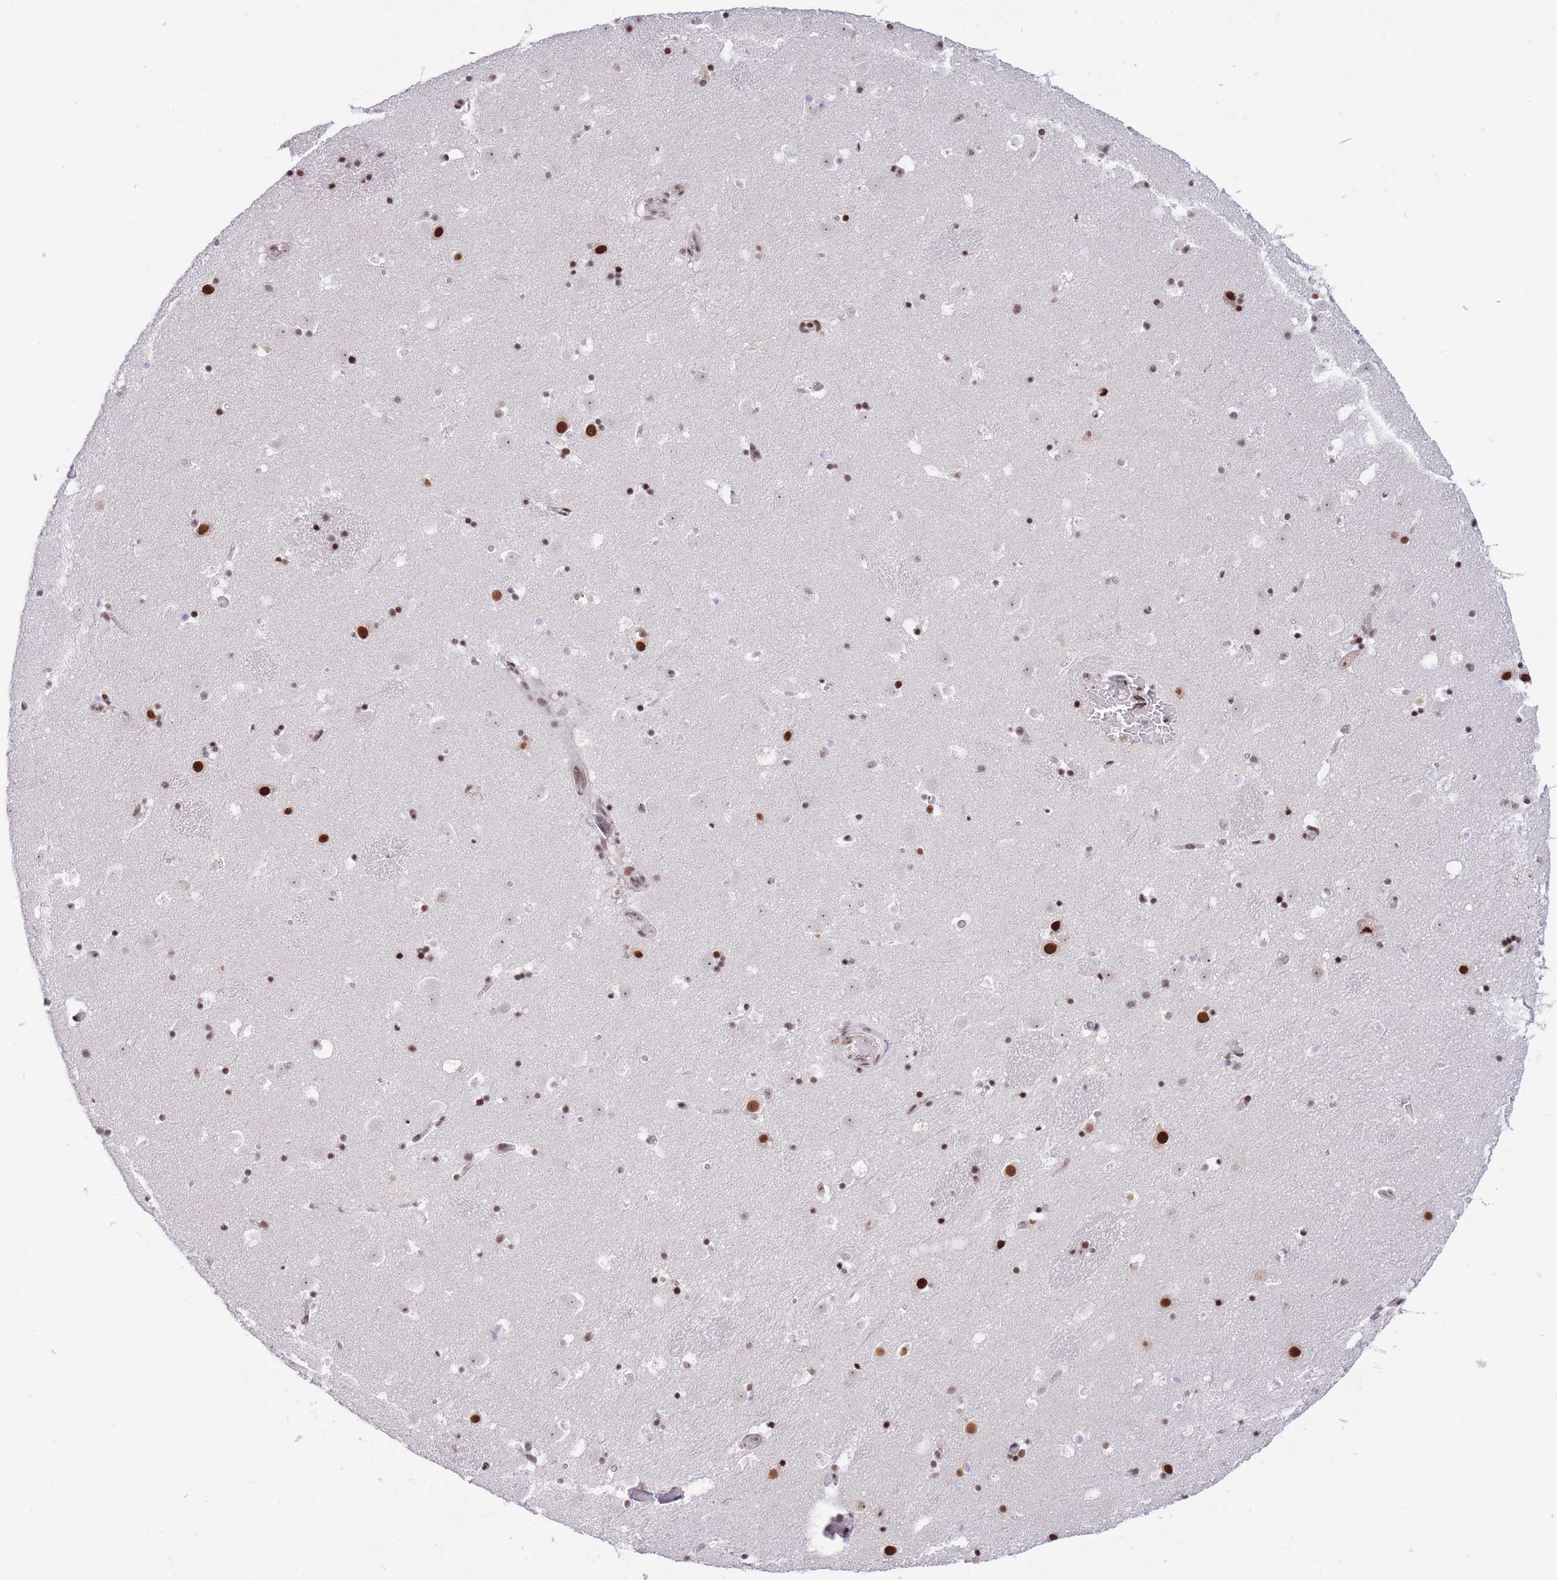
{"staining": {"intensity": "strong", "quantity": ">75%", "location": "nuclear"}, "tissue": "caudate", "cell_type": "Glial cells", "image_type": "normal", "snomed": [{"axis": "morphology", "description": "Normal tissue, NOS"}, {"axis": "topography", "description": "Lateral ventricle wall"}], "caption": "Immunohistochemistry histopathology image of benign caudate: human caudate stained using immunohistochemistry displays high levels of strong protein expression localized specifically in the nuclear of glial cells, appearing as a nuclear brown color.", "gene": "TARBP2", "patient": {"sex": "male", "age": 25}}